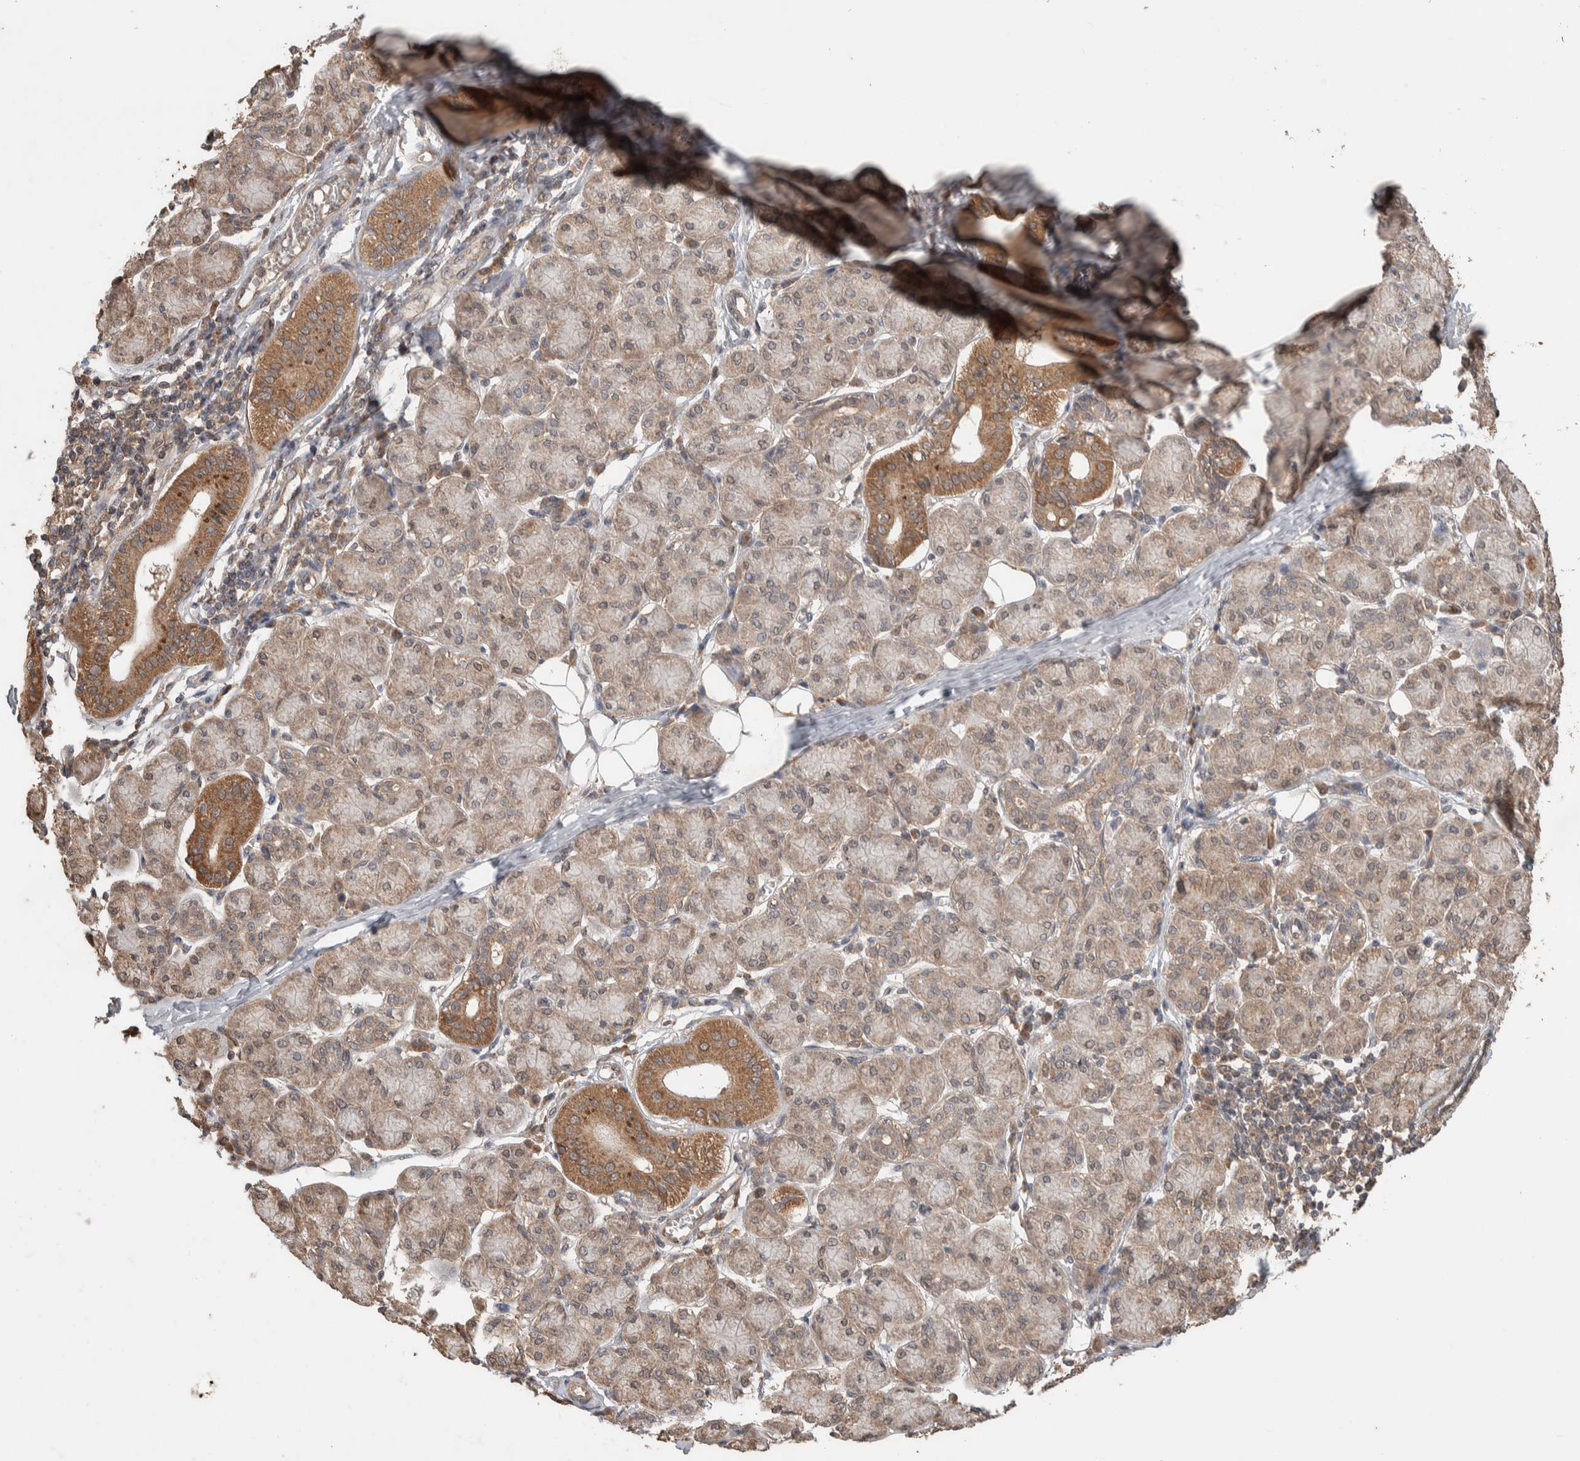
{"staining": {"intensity": "moderate", "quantity": ">75%", "location": "cytoplasmic/membranous"}, "tissue": "salivary gland", "cell_type": "Glandular cells", "image_type": "normal", "snomed": [{"axis": "morphology", "description": "Normal tissue, NOS"}, {"axis": "morphology", "description": "Inflammation, NOS"}, {"axis": "topography", "description": "Lymph node"}, {"axis": "topography", "description": "Salivary gland"}], "caption": "Protein staining exhibits moderate cytoplasmic/membranous staining in about >75% of glandular cells in normal salivary gland.", "gene": "KCNJ5", "patient": {"sex": "male", "age": 3}}